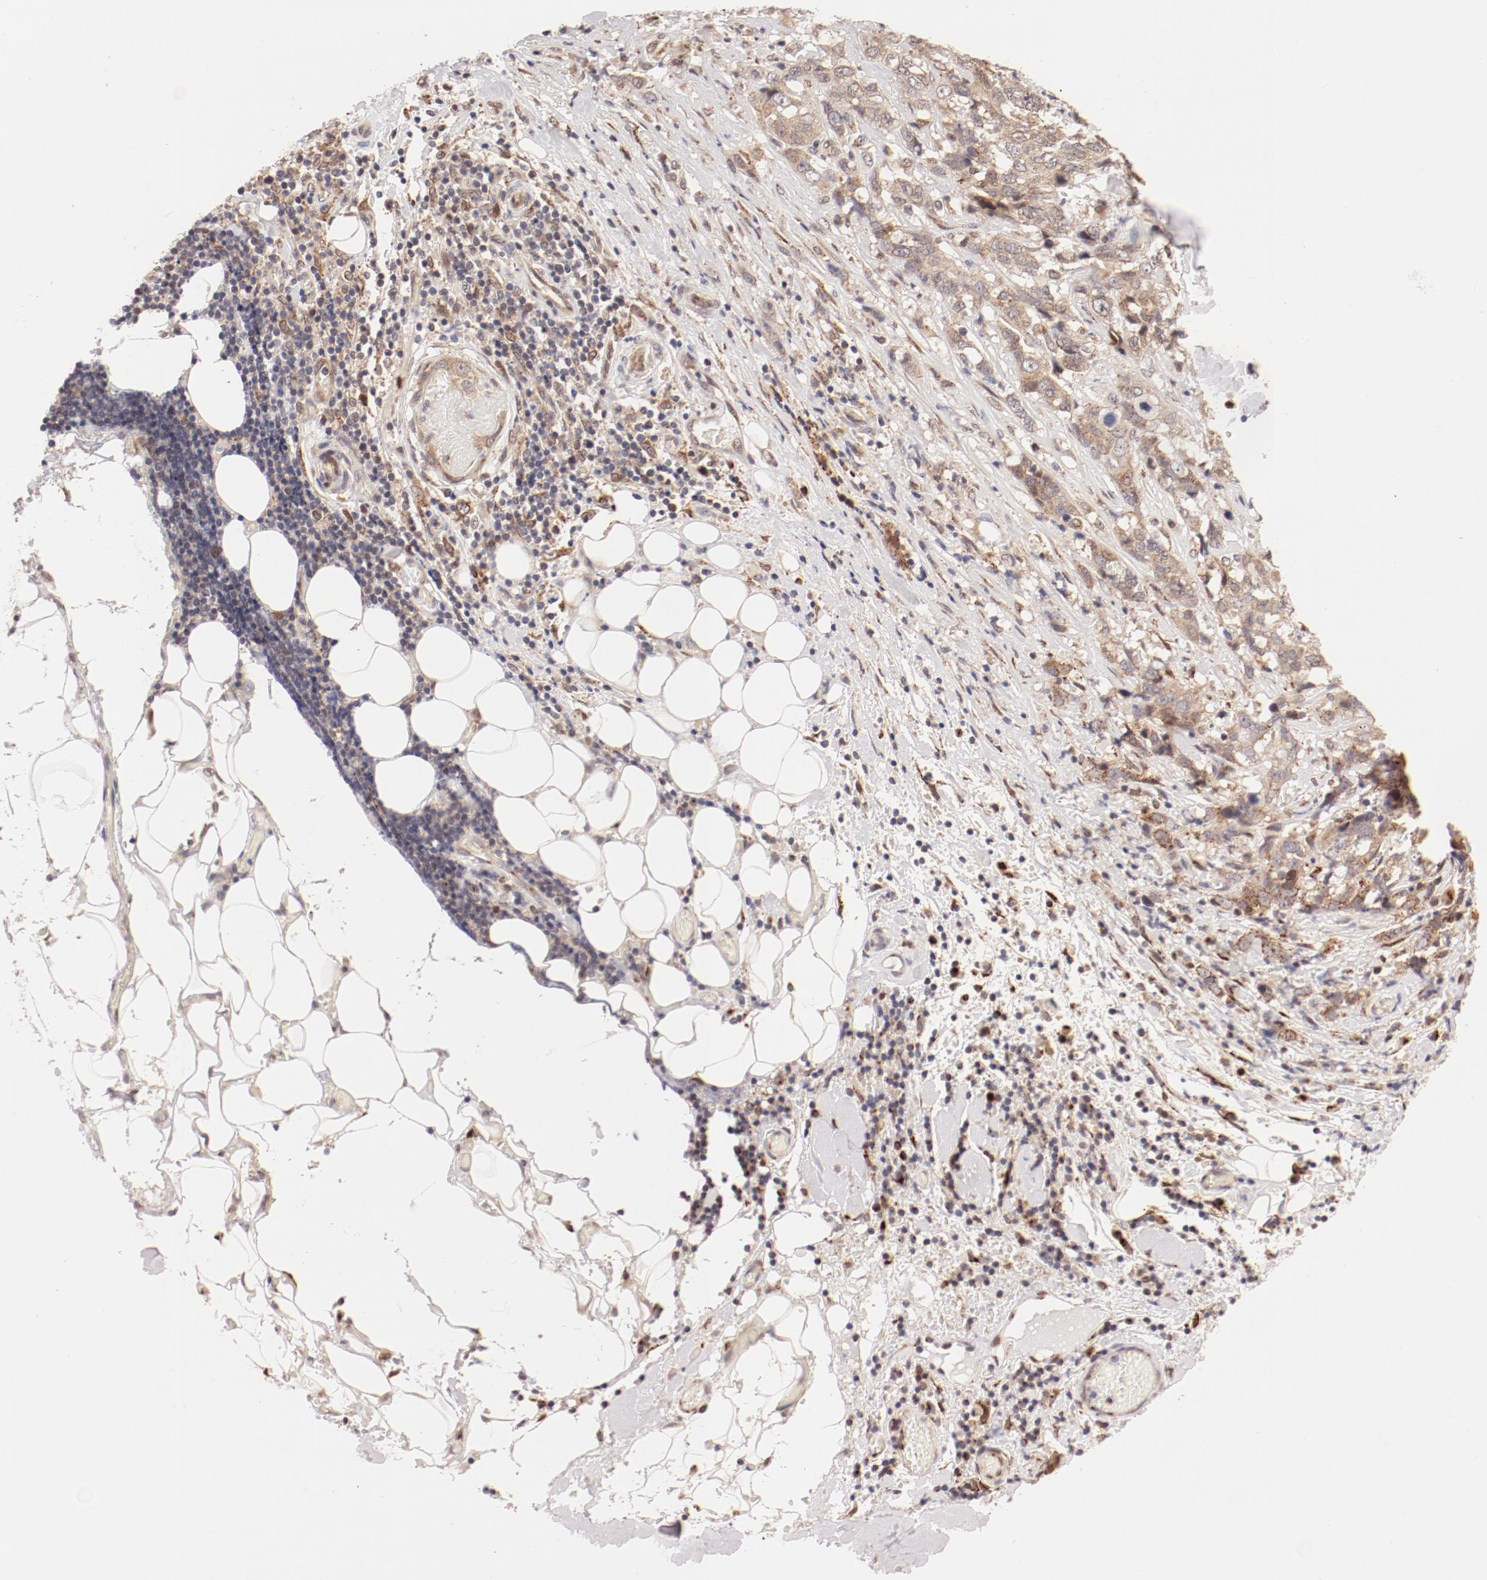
{"staining": {"intensity": "weak", "quantity": "<25%", "location": "cytoplasmic/membranous"}, "tissue": "stomach cancer", "cell_type": "Tumor cells", "image_type": "cancer", "snomed": [{"axis": "morphology", "description": "Adenocarcinoma, NOS"}, {"axis": "topography", "description": "Stomach"}], "caption": "The histopathology image shows no staining of tumor cells in adenocarcinoma (stomach).", "gene": "RPL12", "patient": {"sex": "male", "age": 48}}